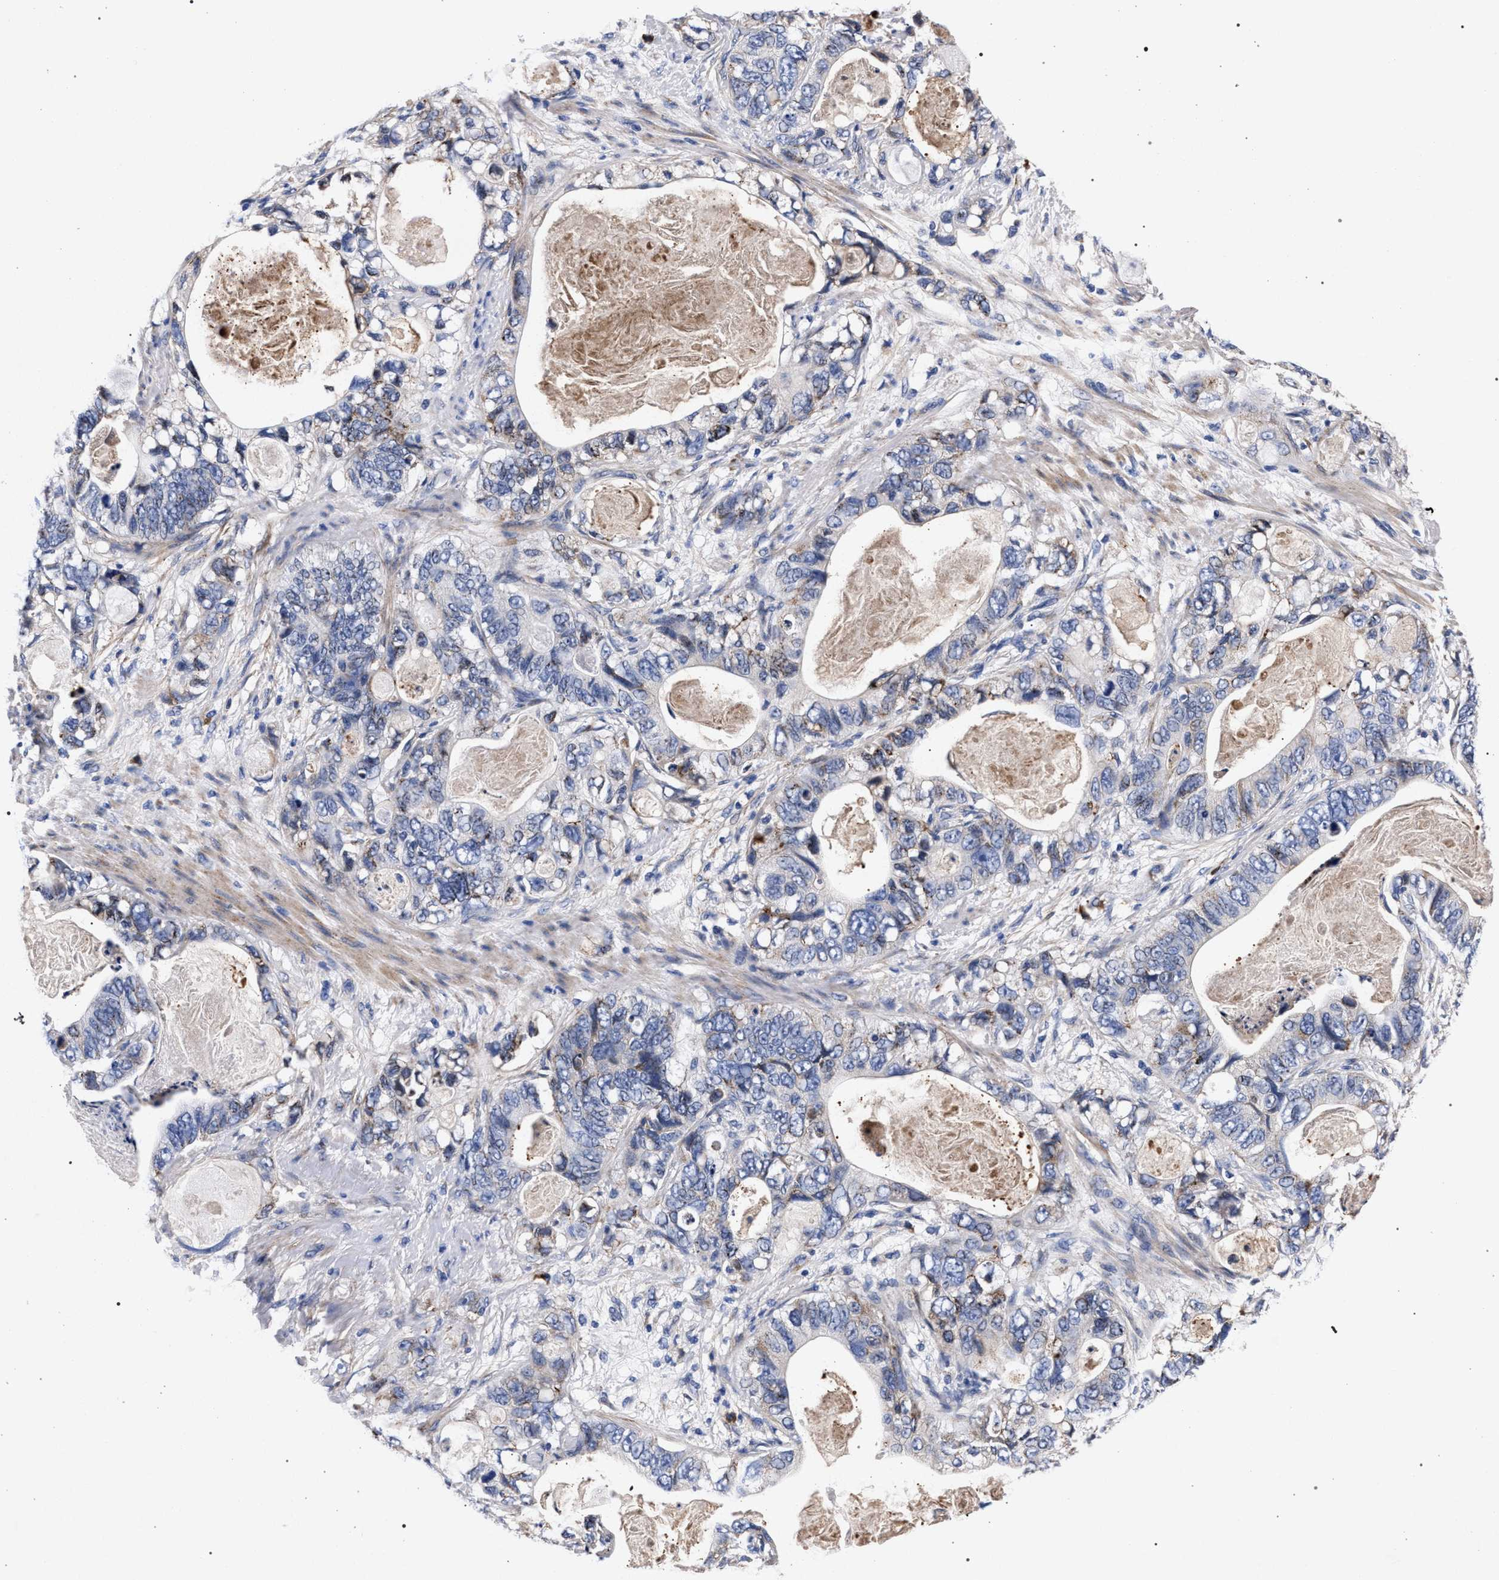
{"staining": {"intensity": "negative", "quantity": "none", "location": "none"}, "tissue": "stomach cancer", "cell_type": "Tumor cells", "image_type": "cancer", "snomed": [{"axis": "morphology", "description": "Normal tissue, NOS"}, {"axis": "morphology", "description": "Adenocarcinoma, NOS"}, {"axis": "topography", "description": "Stomach"}], "caption": "Stomach adenocarcinoma was stained to show a protein in brown. There is no significant positivity in tumor cells.", "gene": "ACOX1", "patient": {"sex": "female", "age": 89}}